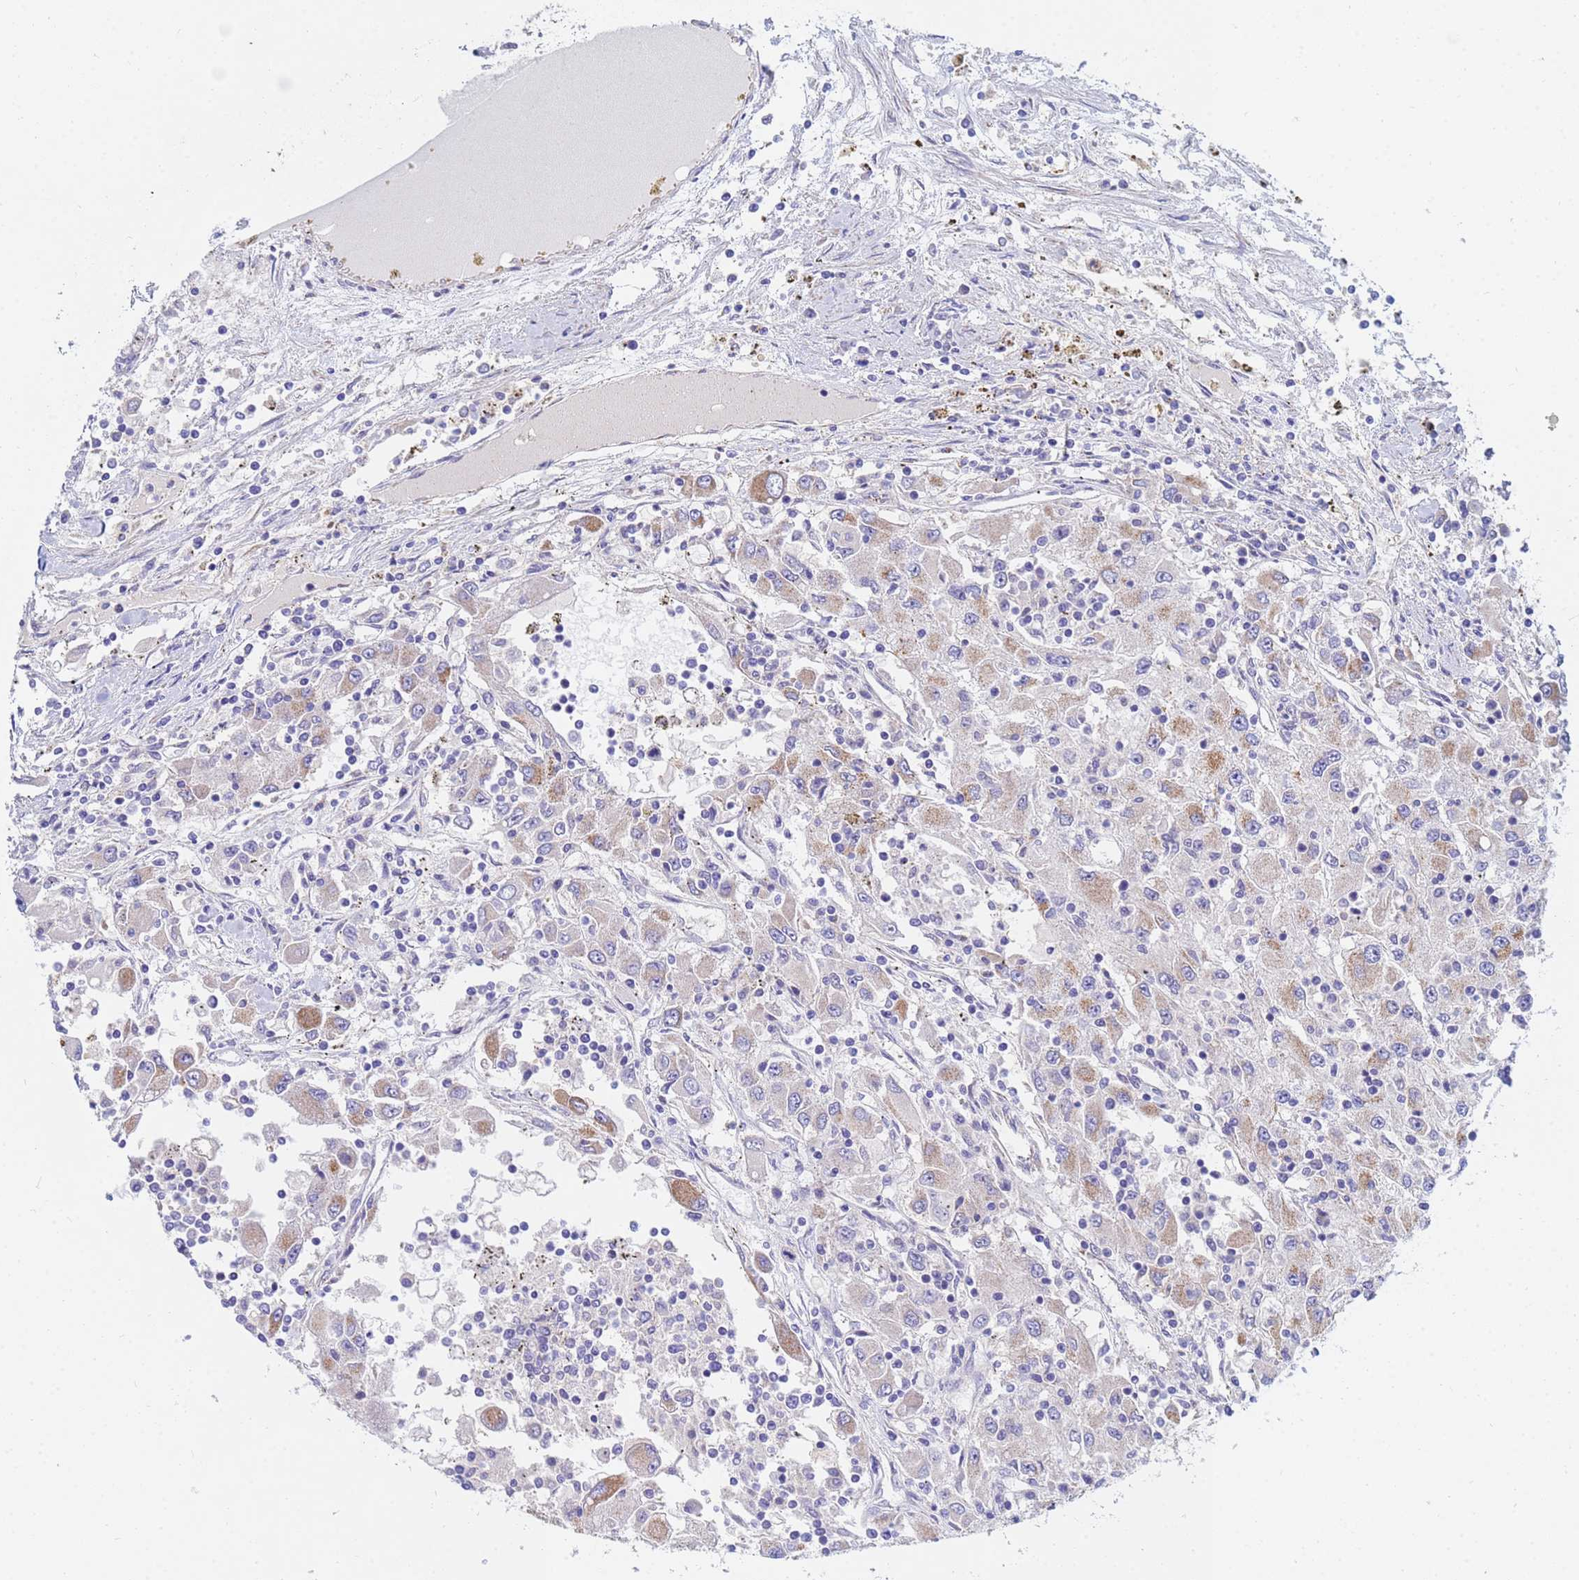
{"staining": {"intensity": "moderate", "quantity": "25%-75%", "location": "cytoplasmic/membranous"}, "tissue": "renal cancer", "cell_type": "Tumor cells", "image_type": "cancer", "snomed": [{"axis": "morphology", "description": "Adenocarcinoma, NOS"}, {"axis": "topography", "description": "Kidney"}], "caption": "Approximately 25%-75% of tumor cells in human renal cancer (adenocarcinoma) exhibit moderate cytoplasmic/membranous protein expression as visualized by brown immunohistochemical staining.", "gene": "SDR39U1", "patient": {"sex": "female", "age": 67}}